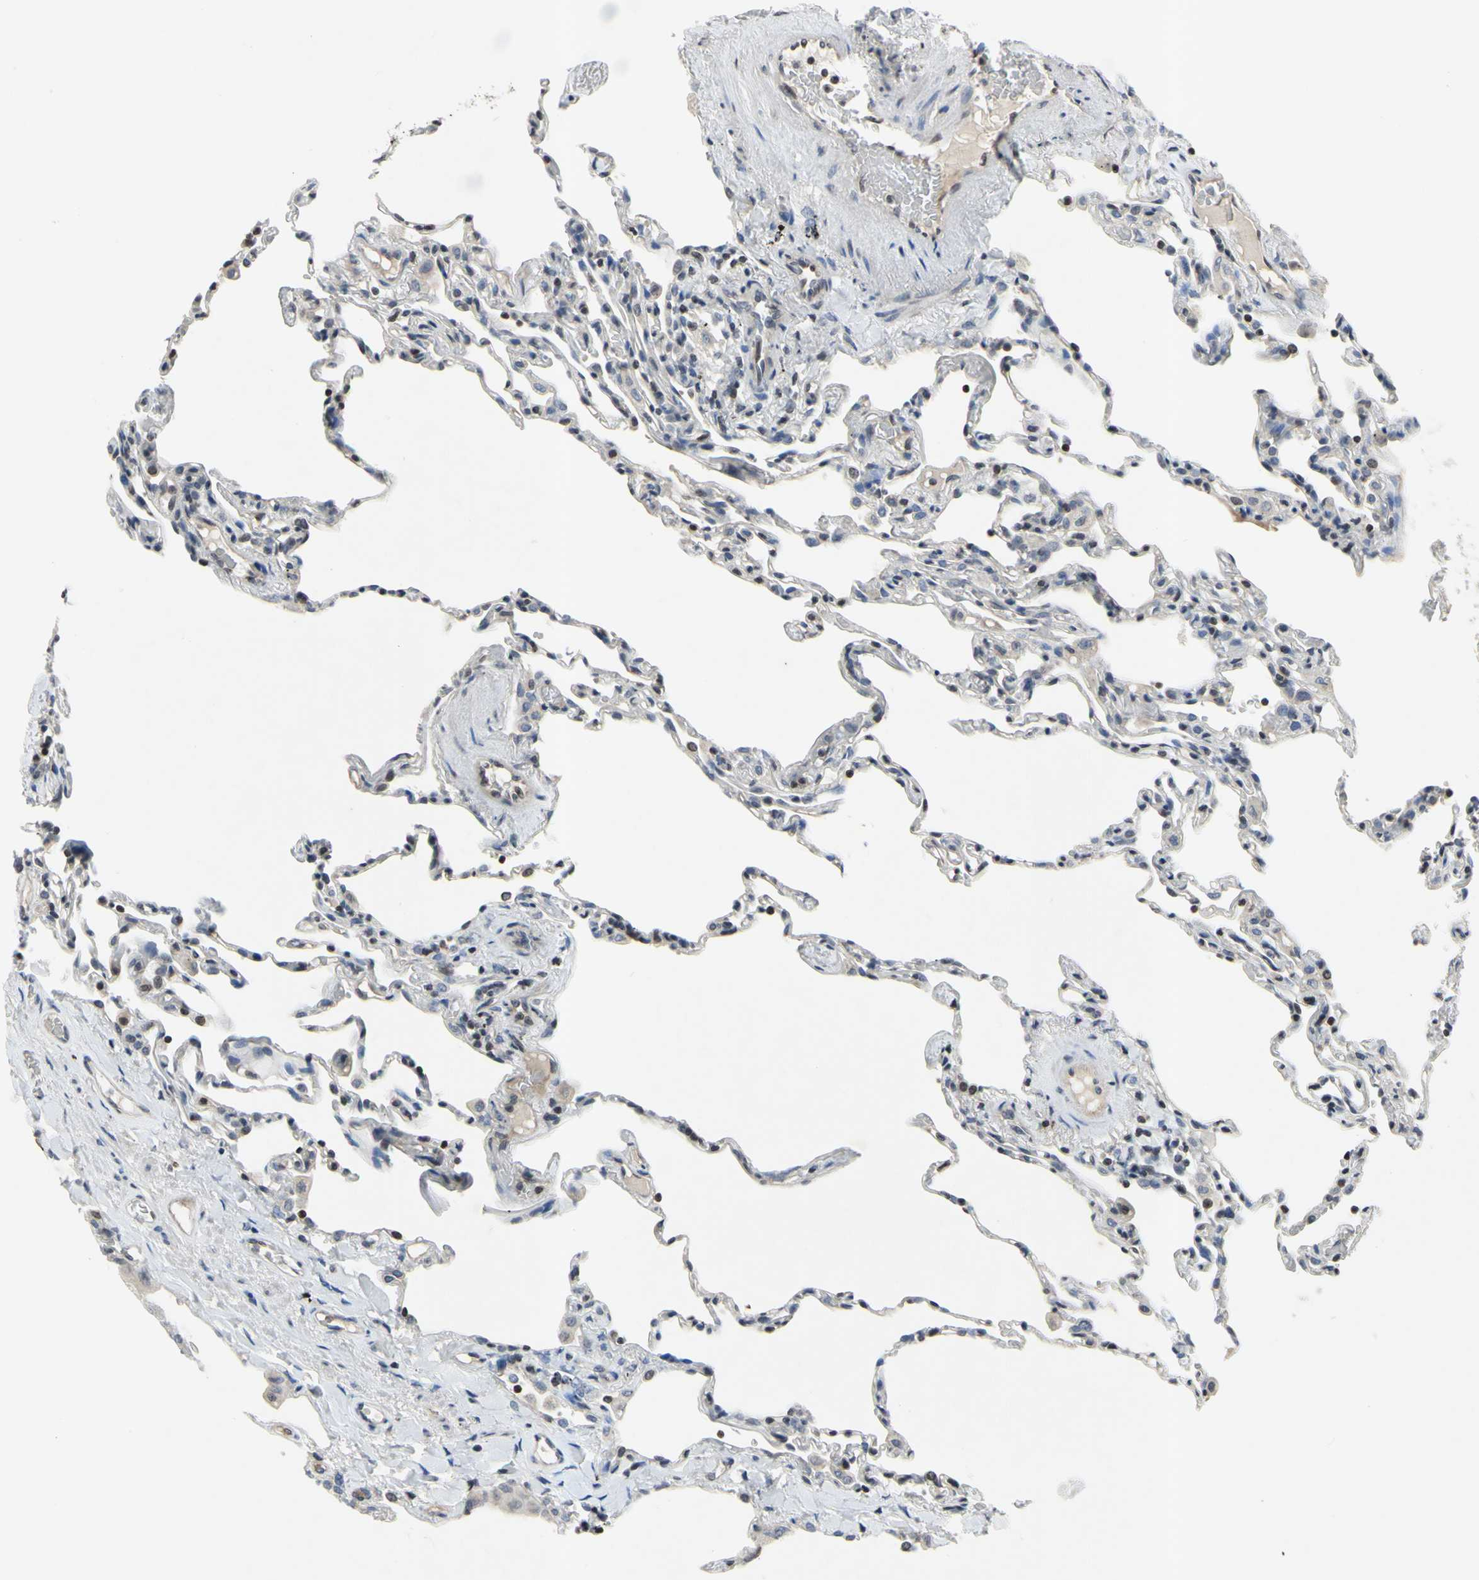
{"staining": {"intensity": "moderate", "quantity": "<25%", "location": "nuclear"}, "tissue": "lung", "cell_type": "Alveolar cells", "image_type": "normal", "snomed": [{"axis": "morphology", "description": "Normal tissue, NOS"}, {"axis": "topography", "description": "Lung"}], "caption": "Immunohistochemical staining of unremarkable human lung demonstrates moderate nuclear protein staining in approximately <25% of alveolar cells.", "gene": "ARG1", "patient": {"sex": "male", "age": 59}}